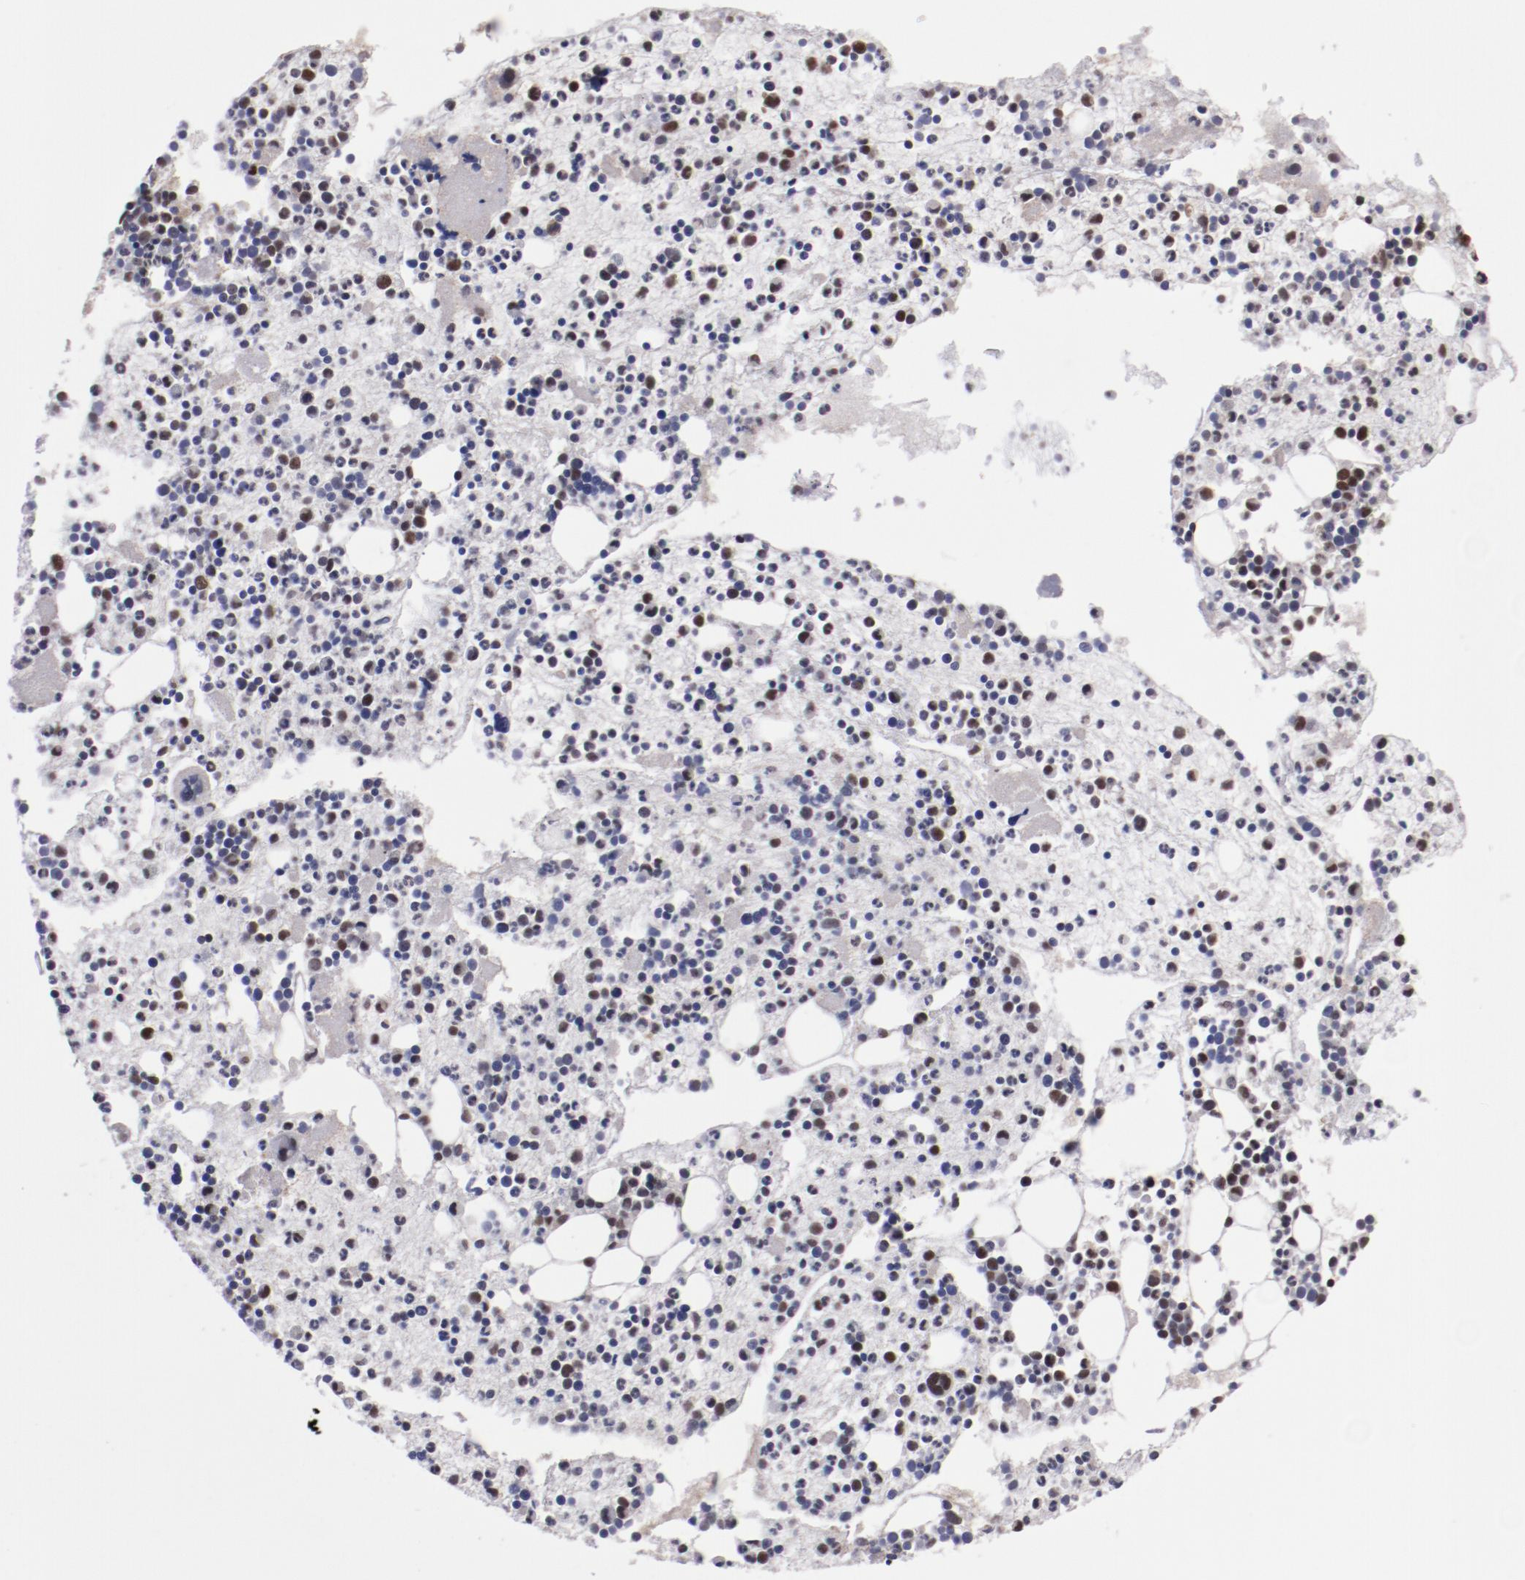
{"staining": {"intensity": "moderate", "quantity": "25%-75%", "location": "nuclear"}, "tissue": "bone marrow", "cell_type": "Hematopoietic cells", "image_type": "normal", "snomed": [{"axis": "morphology", "description": "Normal tissue, NOS"}, {"axis": "topography", "description": "Bone marrow"}], "caption": "Immunohistochemical staining of normal human bone marrow shows 25%-75% levels of moderate nuclear protein staining in about 25%-75% of hematopoietic cells.", "gene": "ARNT", "patient": {"sex": "male", "age": 15}}